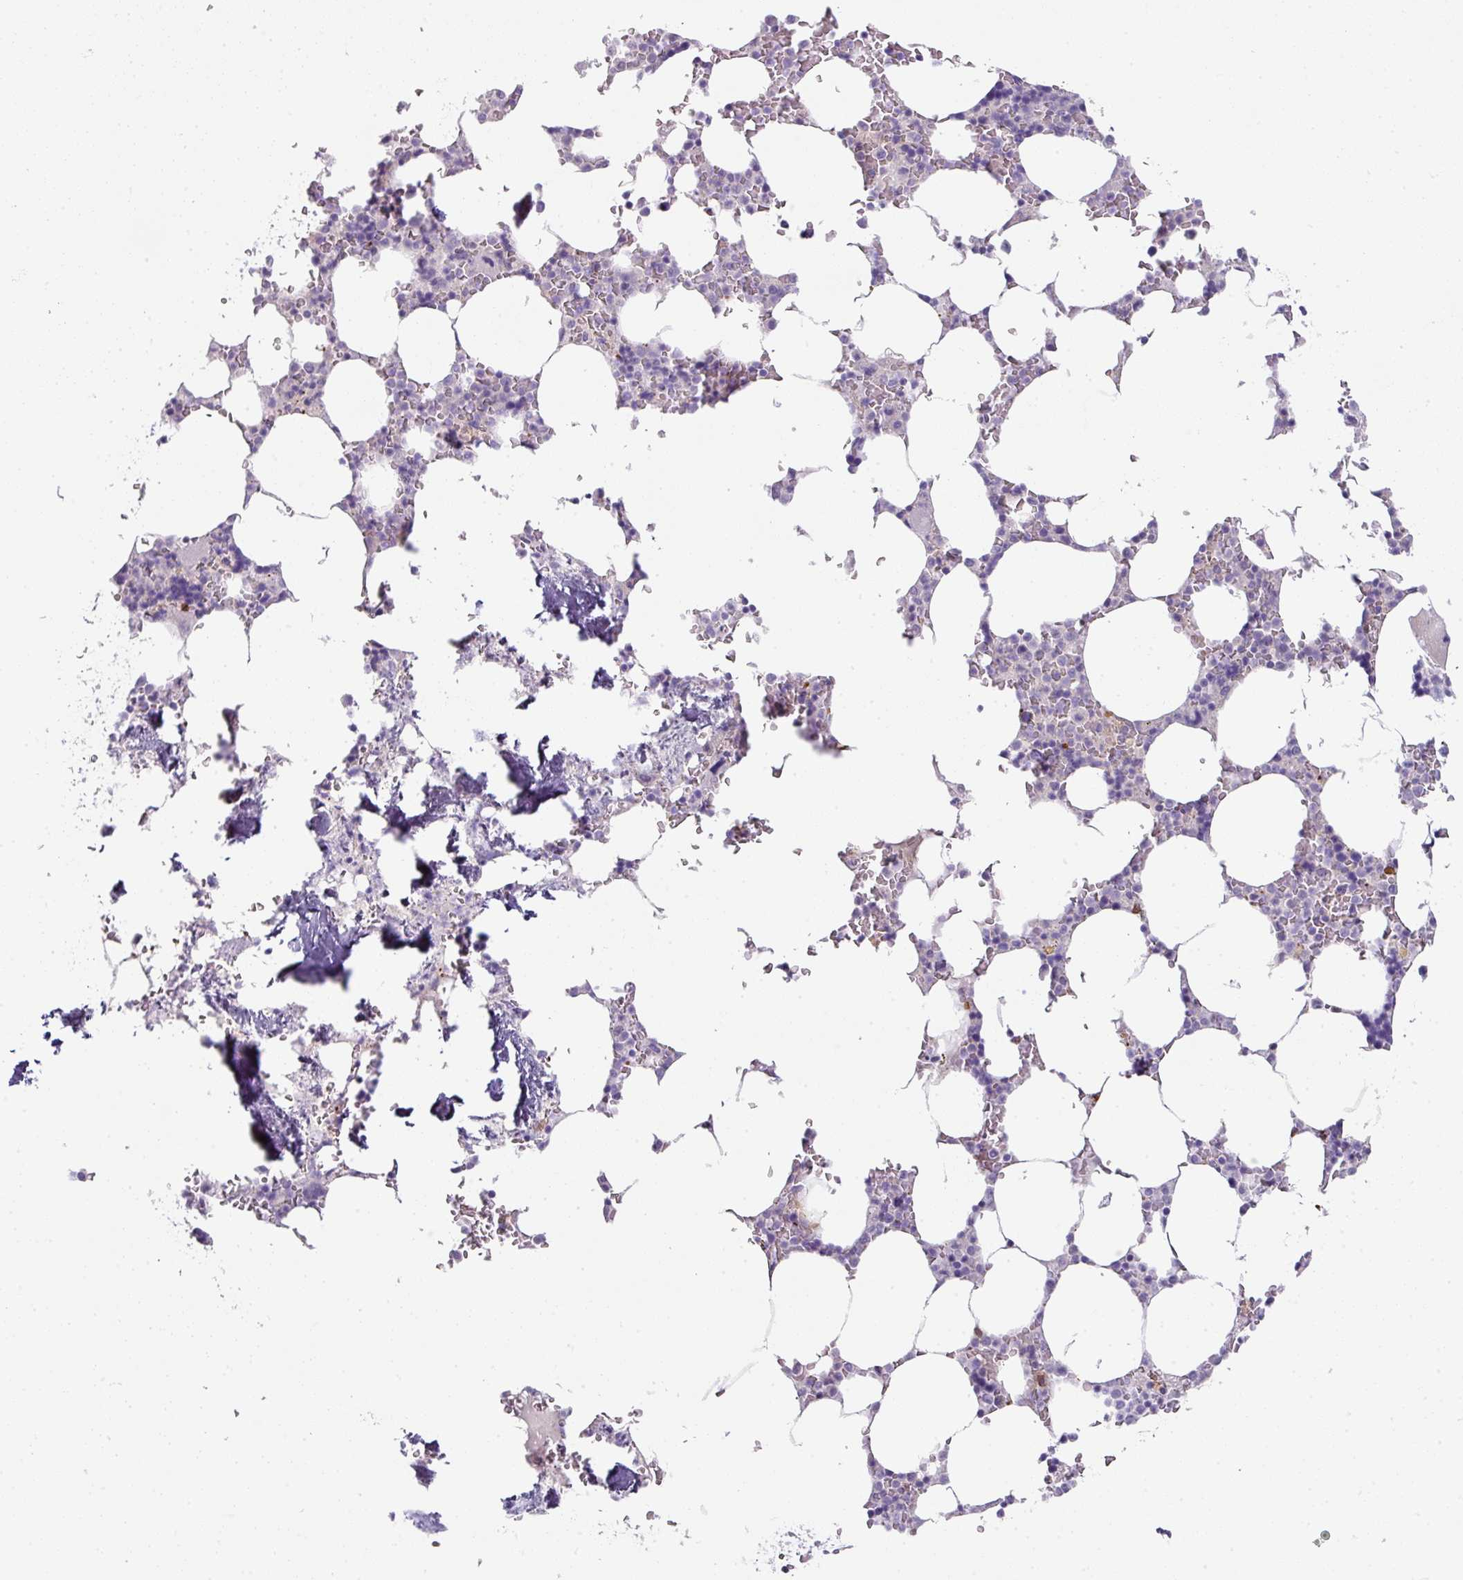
{"staining": {"intensity": "negative", "quantity": "none", "location": "none"}, "tissue": "bone marrow", "cell_type": "Hematopoietic cells", "image_type": "normal", "snomed": [{"axis": "morphology", "description": "Normal tissue, NOS"}, {"axis": "topography", "description": "Bone marrow"}], "caption": "This is an IHC micrograph of normal bone marrow. There is no expression in hematopoietic cells.", "gene": "OR52N1", "patient": {"sex": "male", "age": 64}}